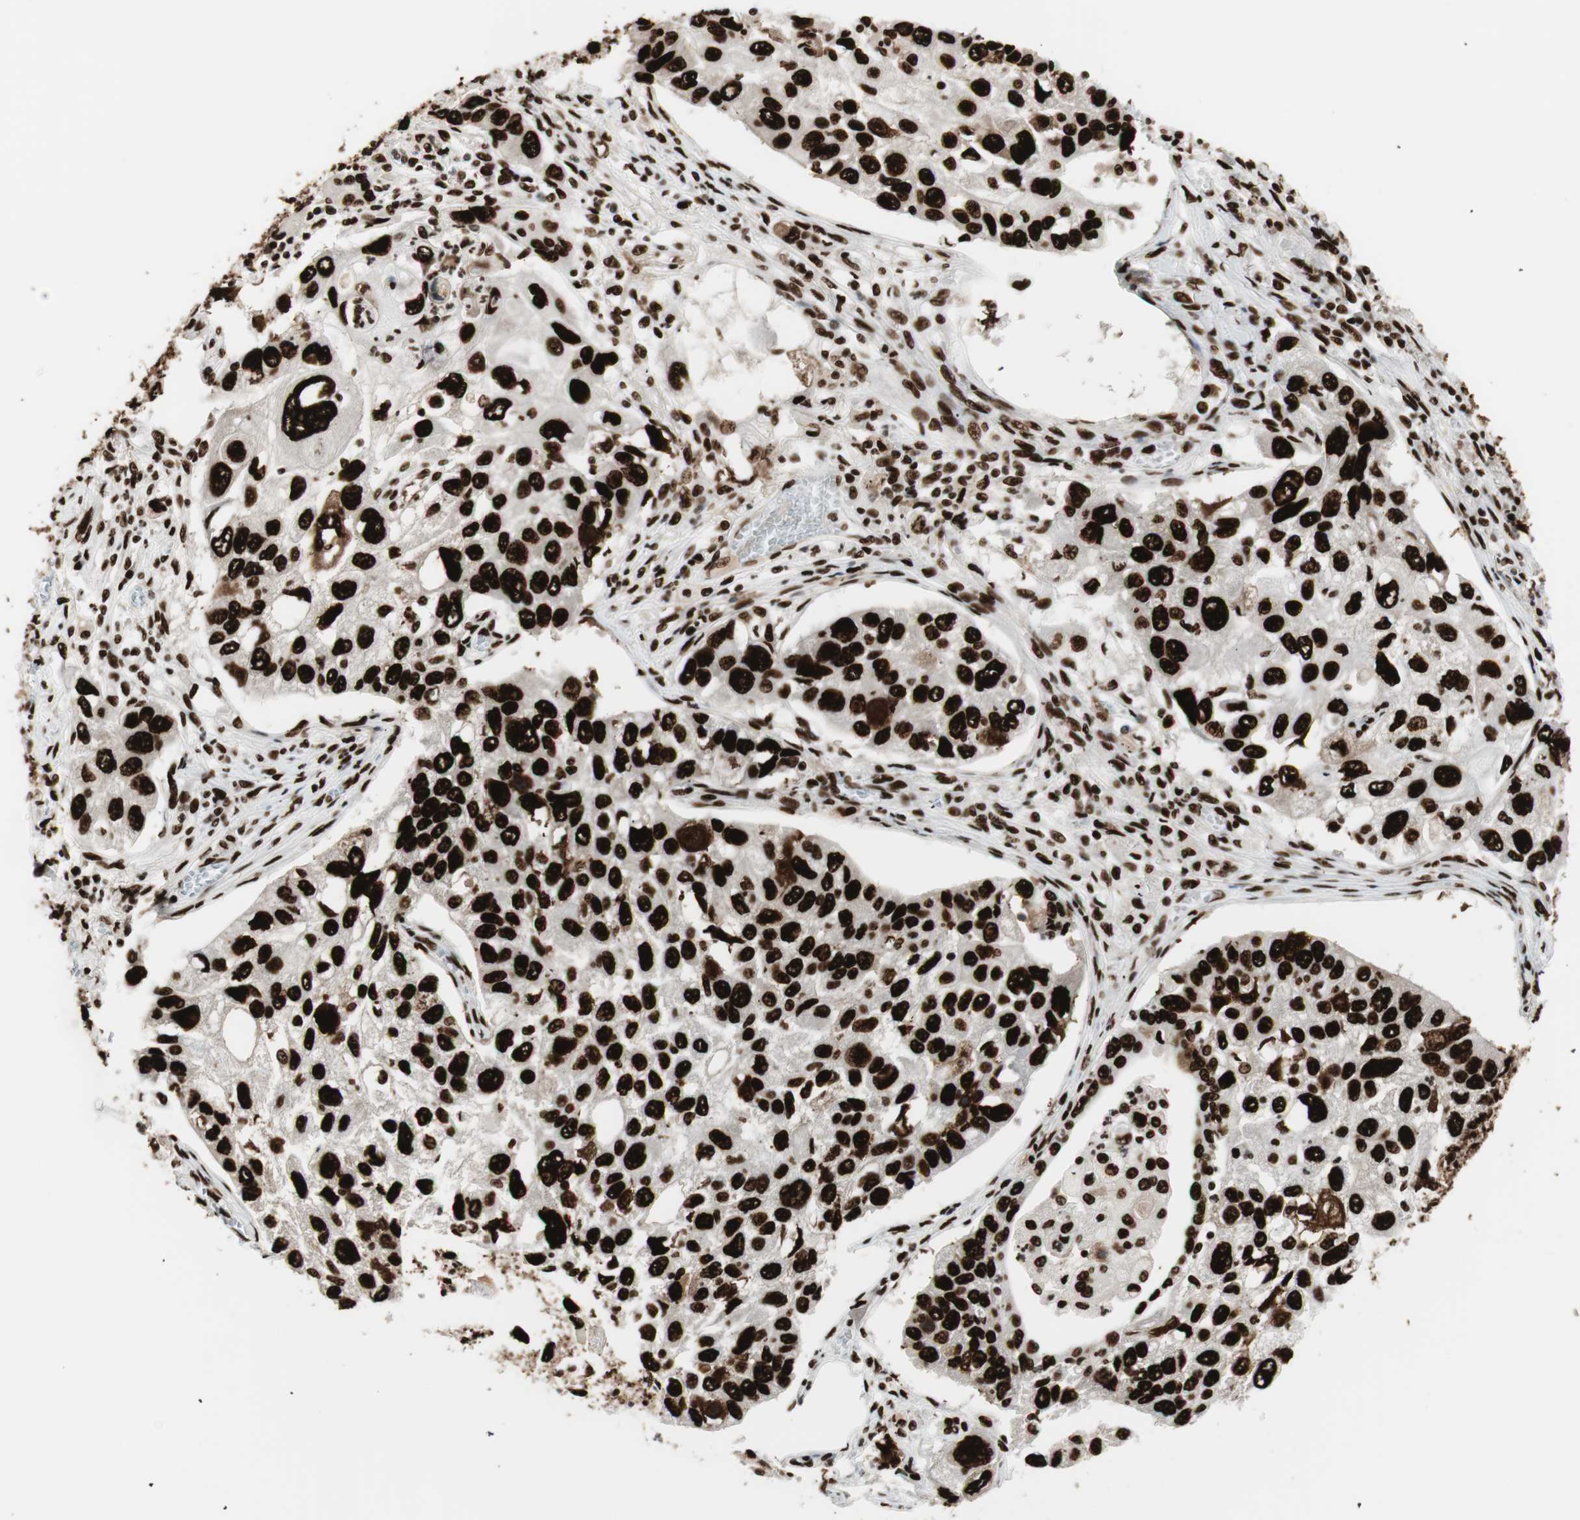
{"staining": {"intensity": "strong", "quantity": ">75%", "location": "cytoplasmic/membranous,nuclear"}, "tissue": "lung cancer", "cell_type": "Tumor cells", "image_type": "cancer", "snomed": [{"axis": "morphology", "description": "Squamous cell carcinoma, NOS"}, {"axis": "topography", "description": "Lung"}], "caption": "Immunohistochemistry (IHC) (DAB (3,3'-diaminobenzidine)) staining of lung cancer shows strong cytoplasmic/membranous and nuclear protein expression in about >75% of tumor cells. The staining was performed using DAB (3,3'-diaminobenzidine) to visualize the protein expression in brown, while the nuclei were stained in blue with hematoxylin (Magnification: 20x).", "gene": "PSME3", "patient": {"sex": "male", "age": 71}}